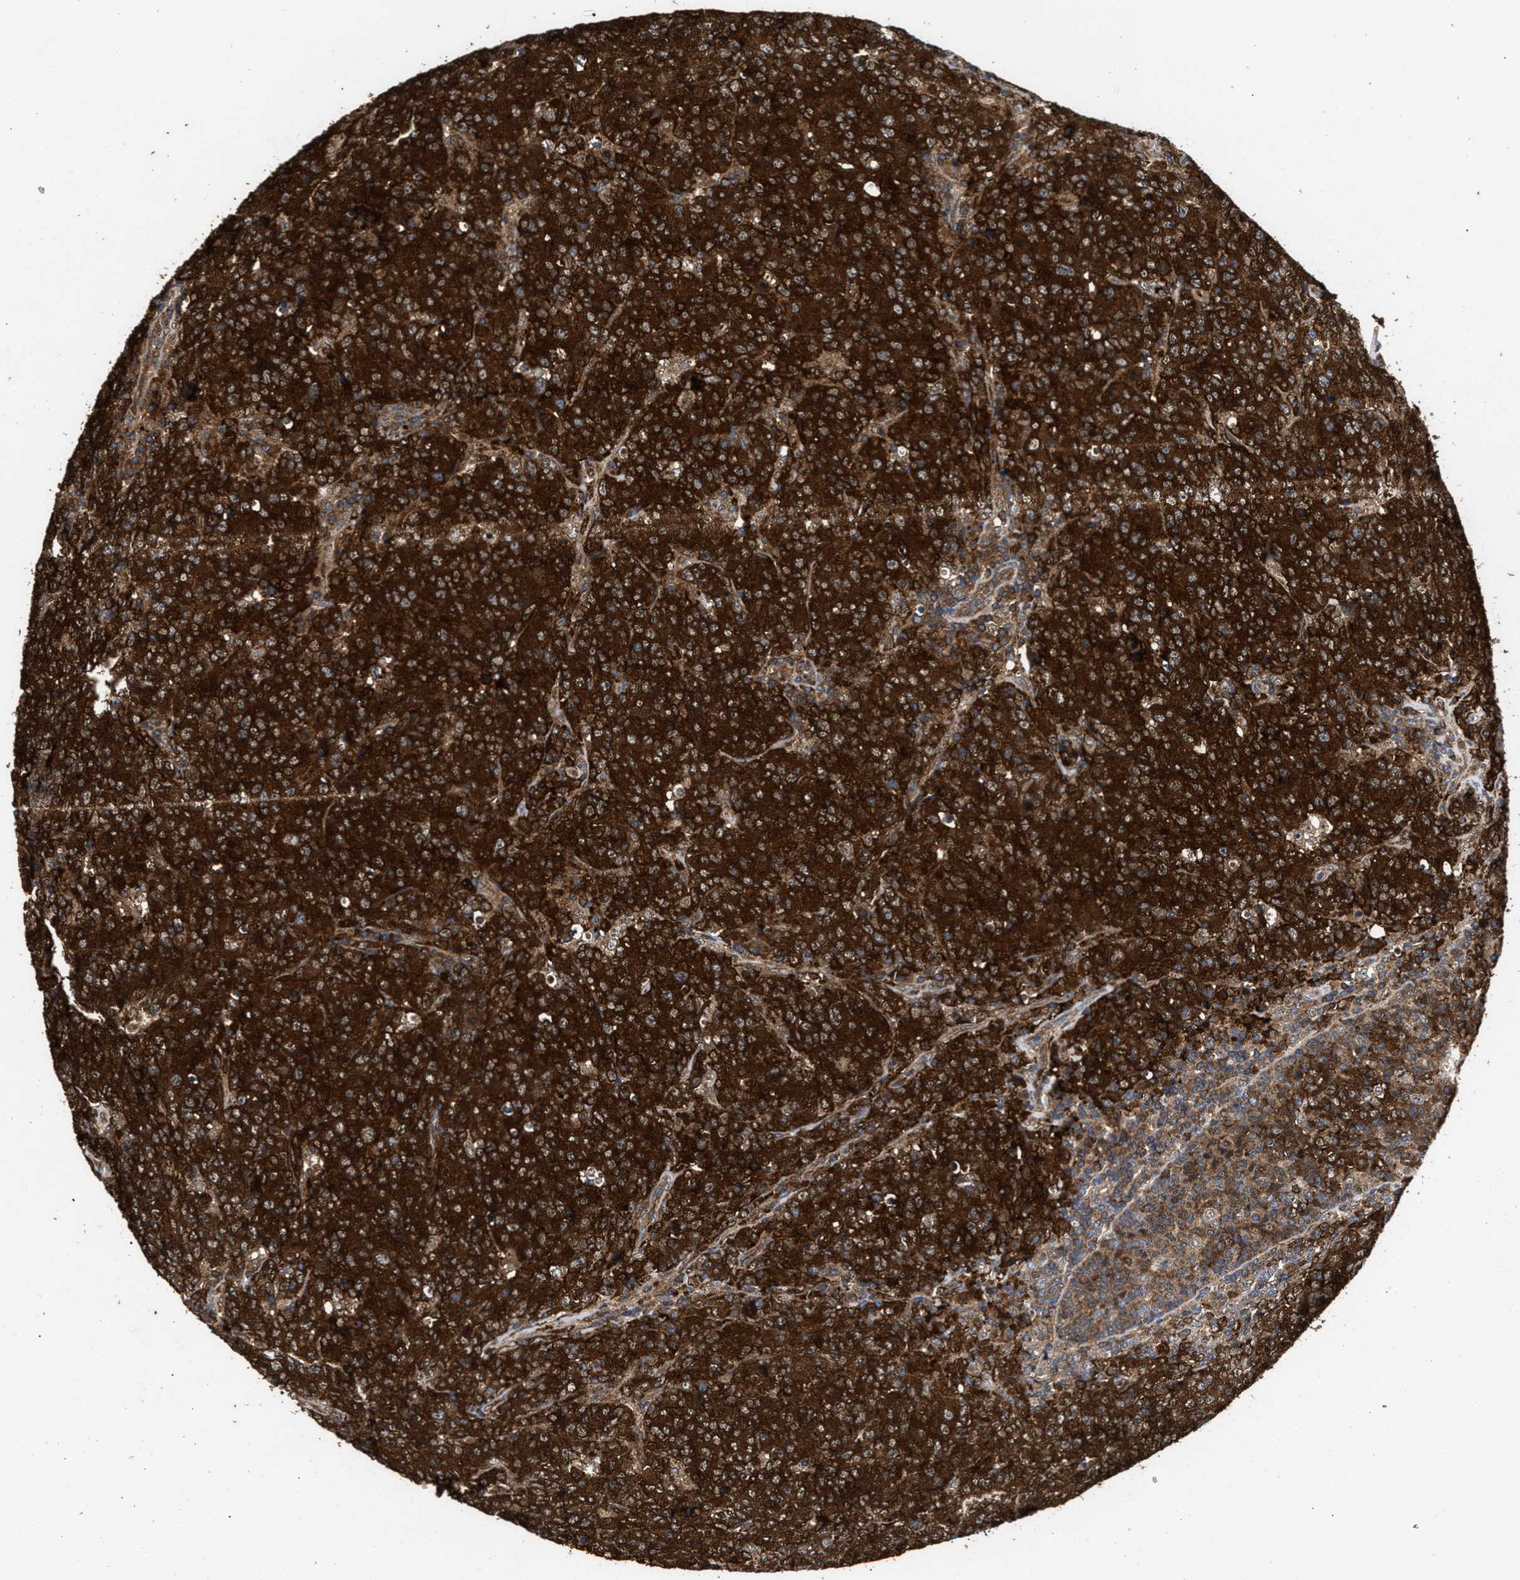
{"staining": {"intensity": "strong", "quantity": ">75%", "location": "cytoplasmic/membranous"}, "tissue": "lymphoma", "cell_type": "Tumor cells", "image_type": "cancer", "snomed": [{"axis": "morphology", "description": "Malignant lymphoma, non-Hodgkin's type, High grade"}, {"axis": "topography", "description": "Tonsil"}], "caption": "The immunohistochemical stain highlights strong cytoplasmic/membranous expression in tumor cells of lymphoma tissue.", "gene": "NFKB2", "patient": {"sex": "female", "age": 36}}